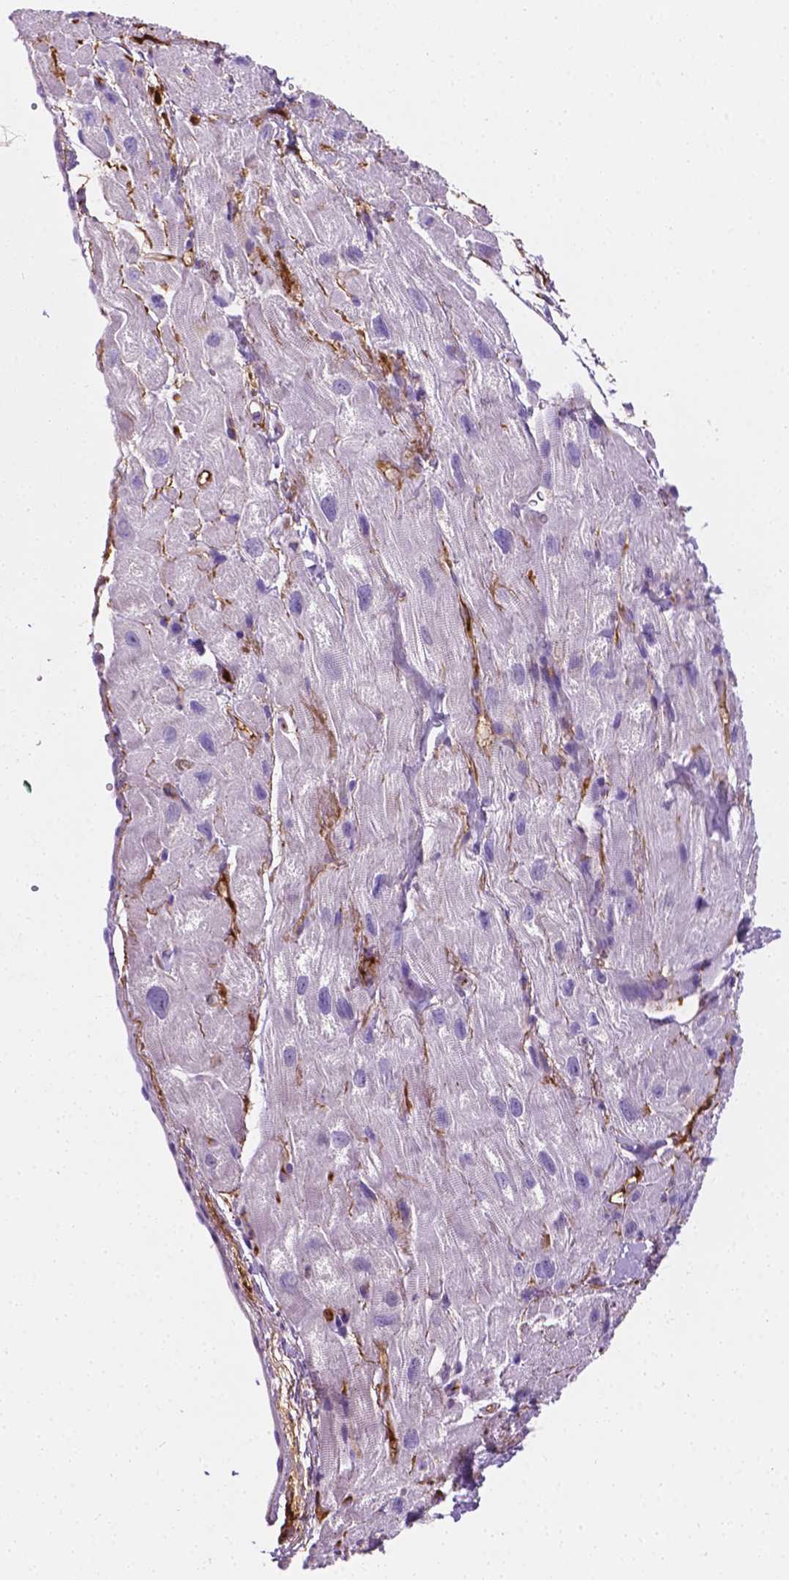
{"staining": {"intensity": "negative", "quantity": "none", "location": "none"}, "tissue": "heart muscle", "cell_type": "Cardiomyocytes", "image_type": "normal", "snomed": [{"axis": "morphology", "description": "Normal tissue, NOS"}, {"axis": "topography", "description": "Heart"}], "caption": "The immunohistochemistry (IHC) image has no significant expression in cardiomyocytes of heart muscle.", "gene": "APOE", "patient": {"sex": "female", "age": 62}}